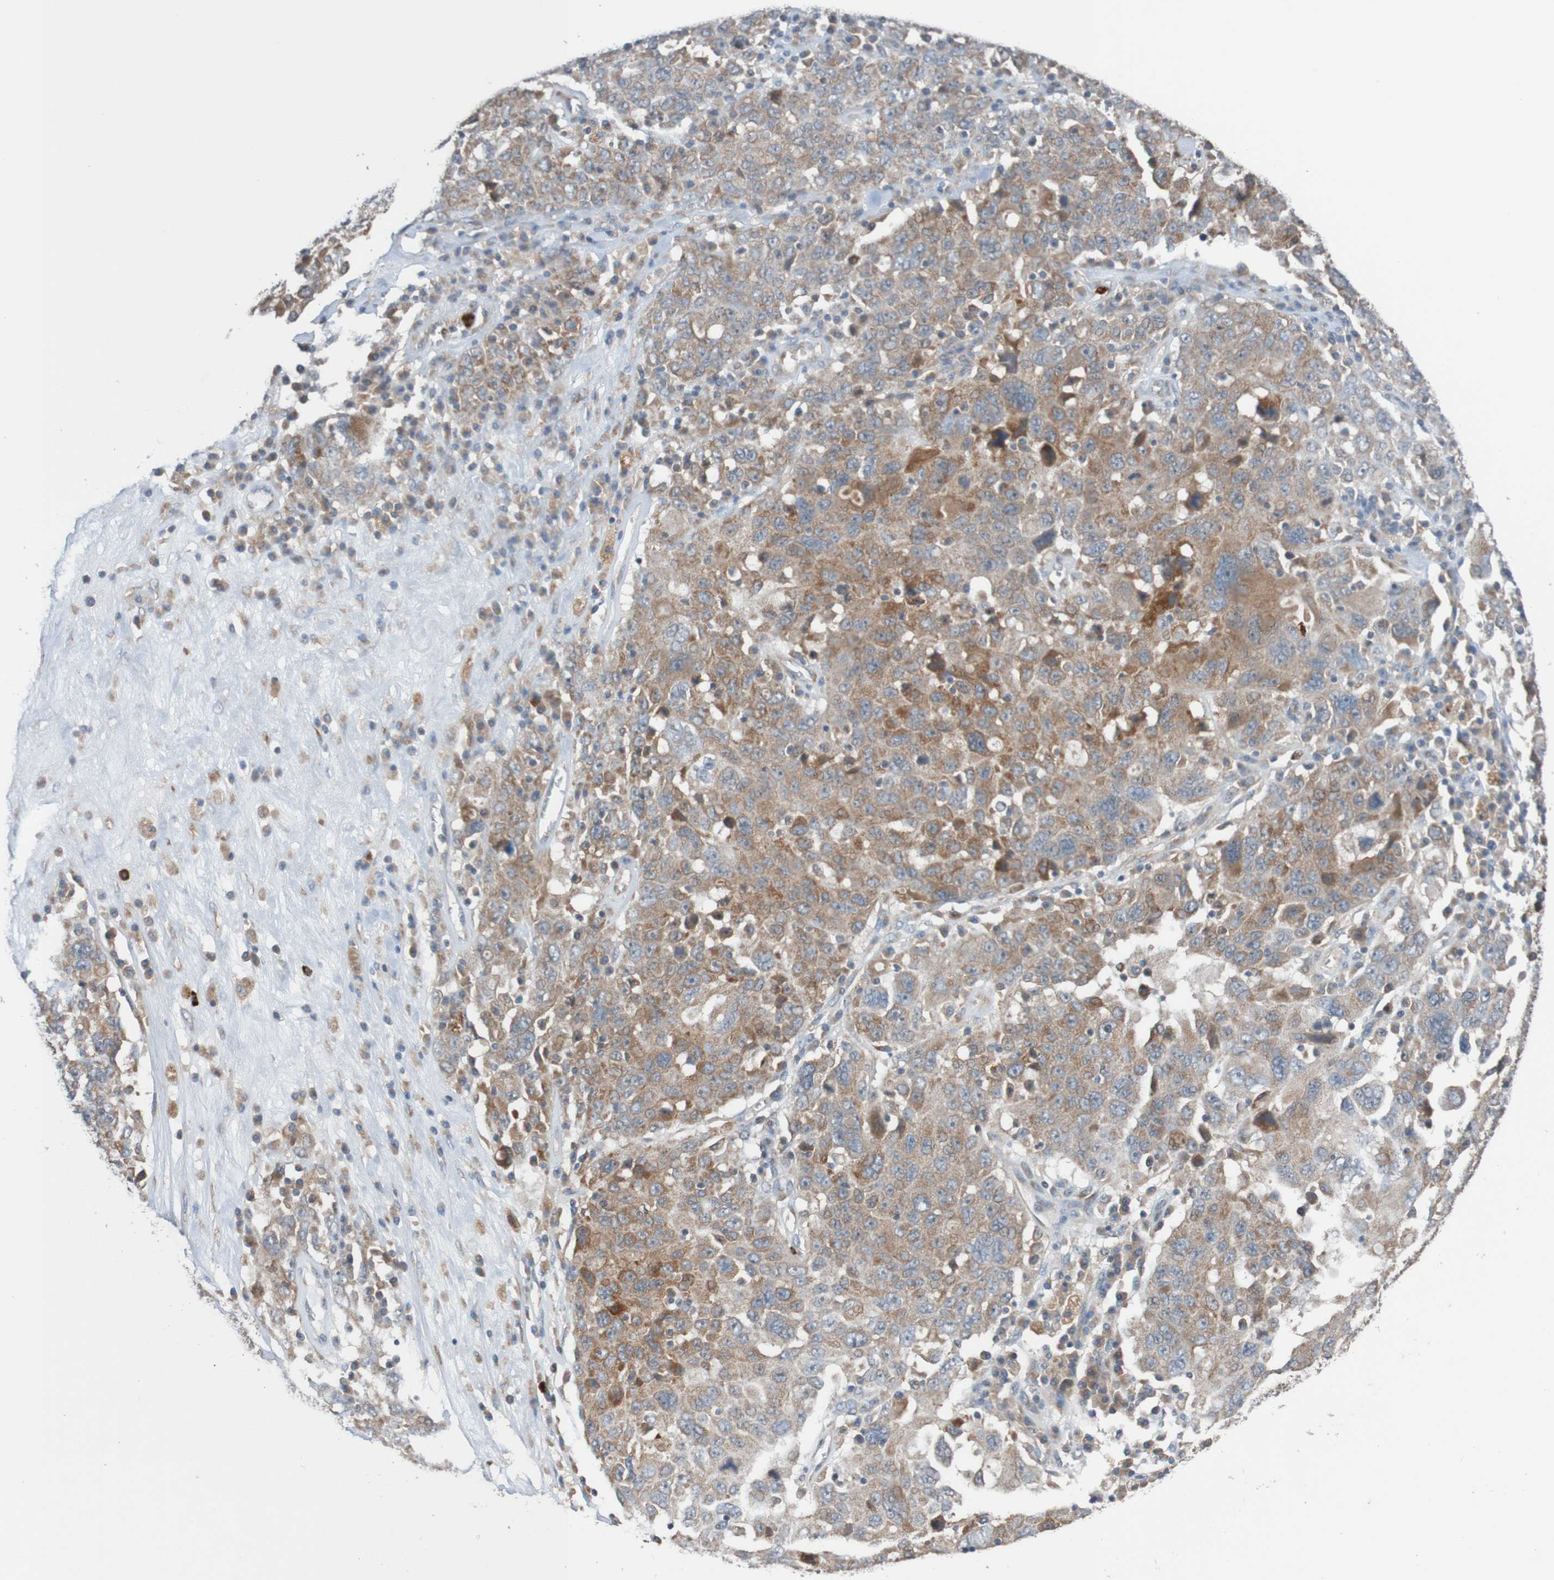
{"staining": {"intensity": "moderate", "quantity": ">75%", "location": "cytoplasmic/membranous"}, "tissue": "ovarian cancer", "cell_type": "Tumor cells", "image_type": "cancer", "snomed": [{"axis": "morphology", "description": "Carcinoma, endometroid"}, {"axis": "topography", "description": "Ovary"}], "caption": "A brown stain labels moderate cytoplasmic/membranous positivity of a protein in human ovarian cancer tumor cells. (DAB (3,3'-diaminobenzidine) IHC with brightfield microscopy, high magnification).", "gene": "ST8SIA6", "patient": {"sex": "female", "age": 62}}